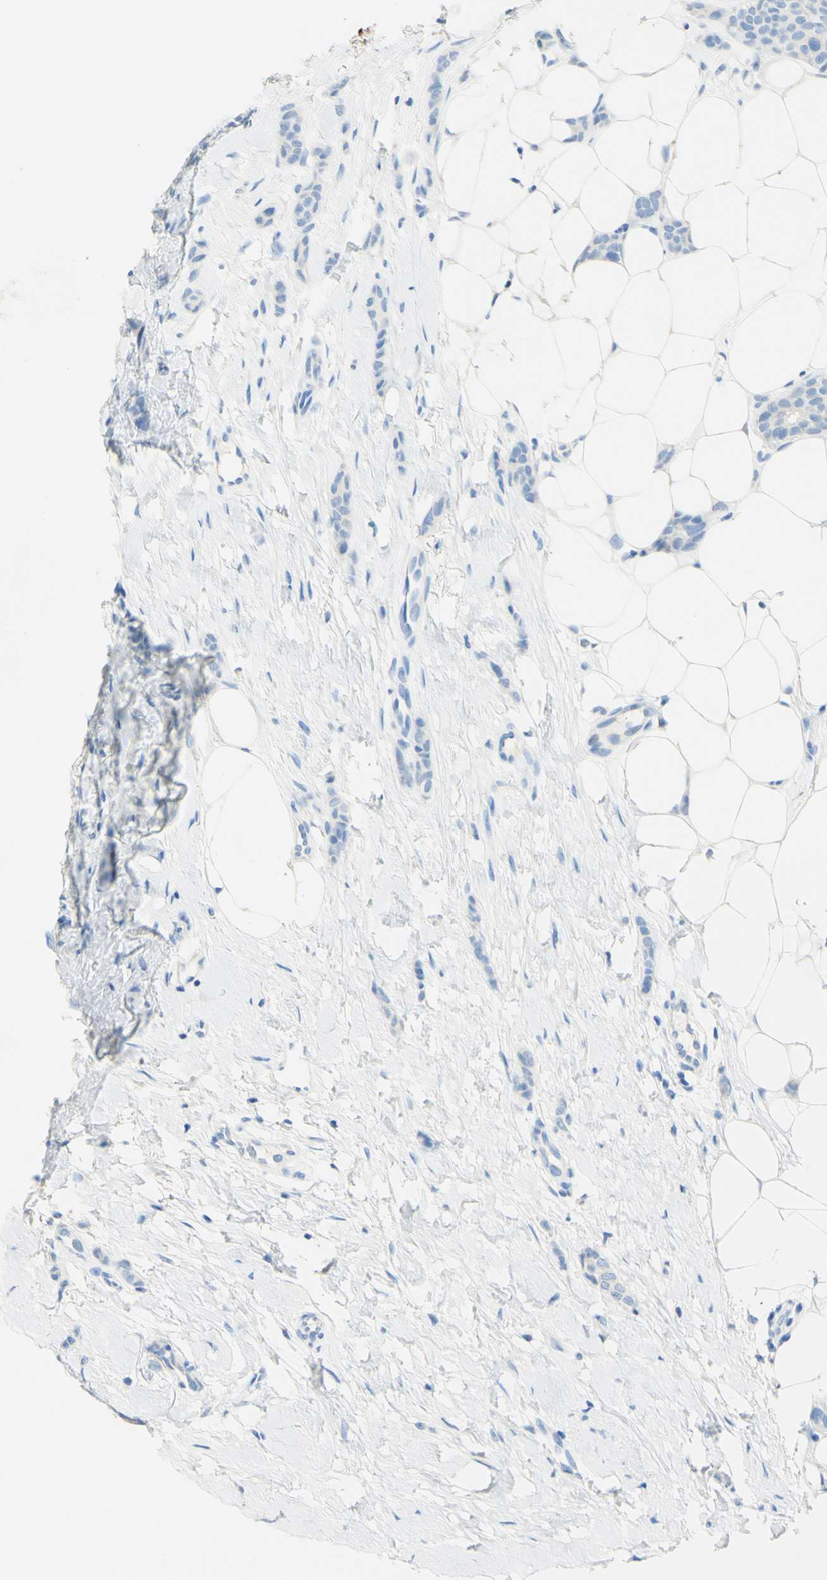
{"staining": {"intensity": "negative", "quantity": "none", "location": "none"}, "tissue": "breast cancer", "cell_type": "Tumor cells", "image_type": "cancer", "snomed": [{"axis": "morphology", "description": "Lobular carcinoma"}, {"axis": "topography", "description": "Skin"}, {"axis": "topography", "description": "Breast"}], "caption": "Tumor cells show no significant expression in breast cancer. (DAB (3,3'-diaminobenzidine) immunohistochemistry (IHC) visualized using brightfield microscopy, high magnification).", "gene": "PIGR", "patient": {"sex": "female", "age": 46}}